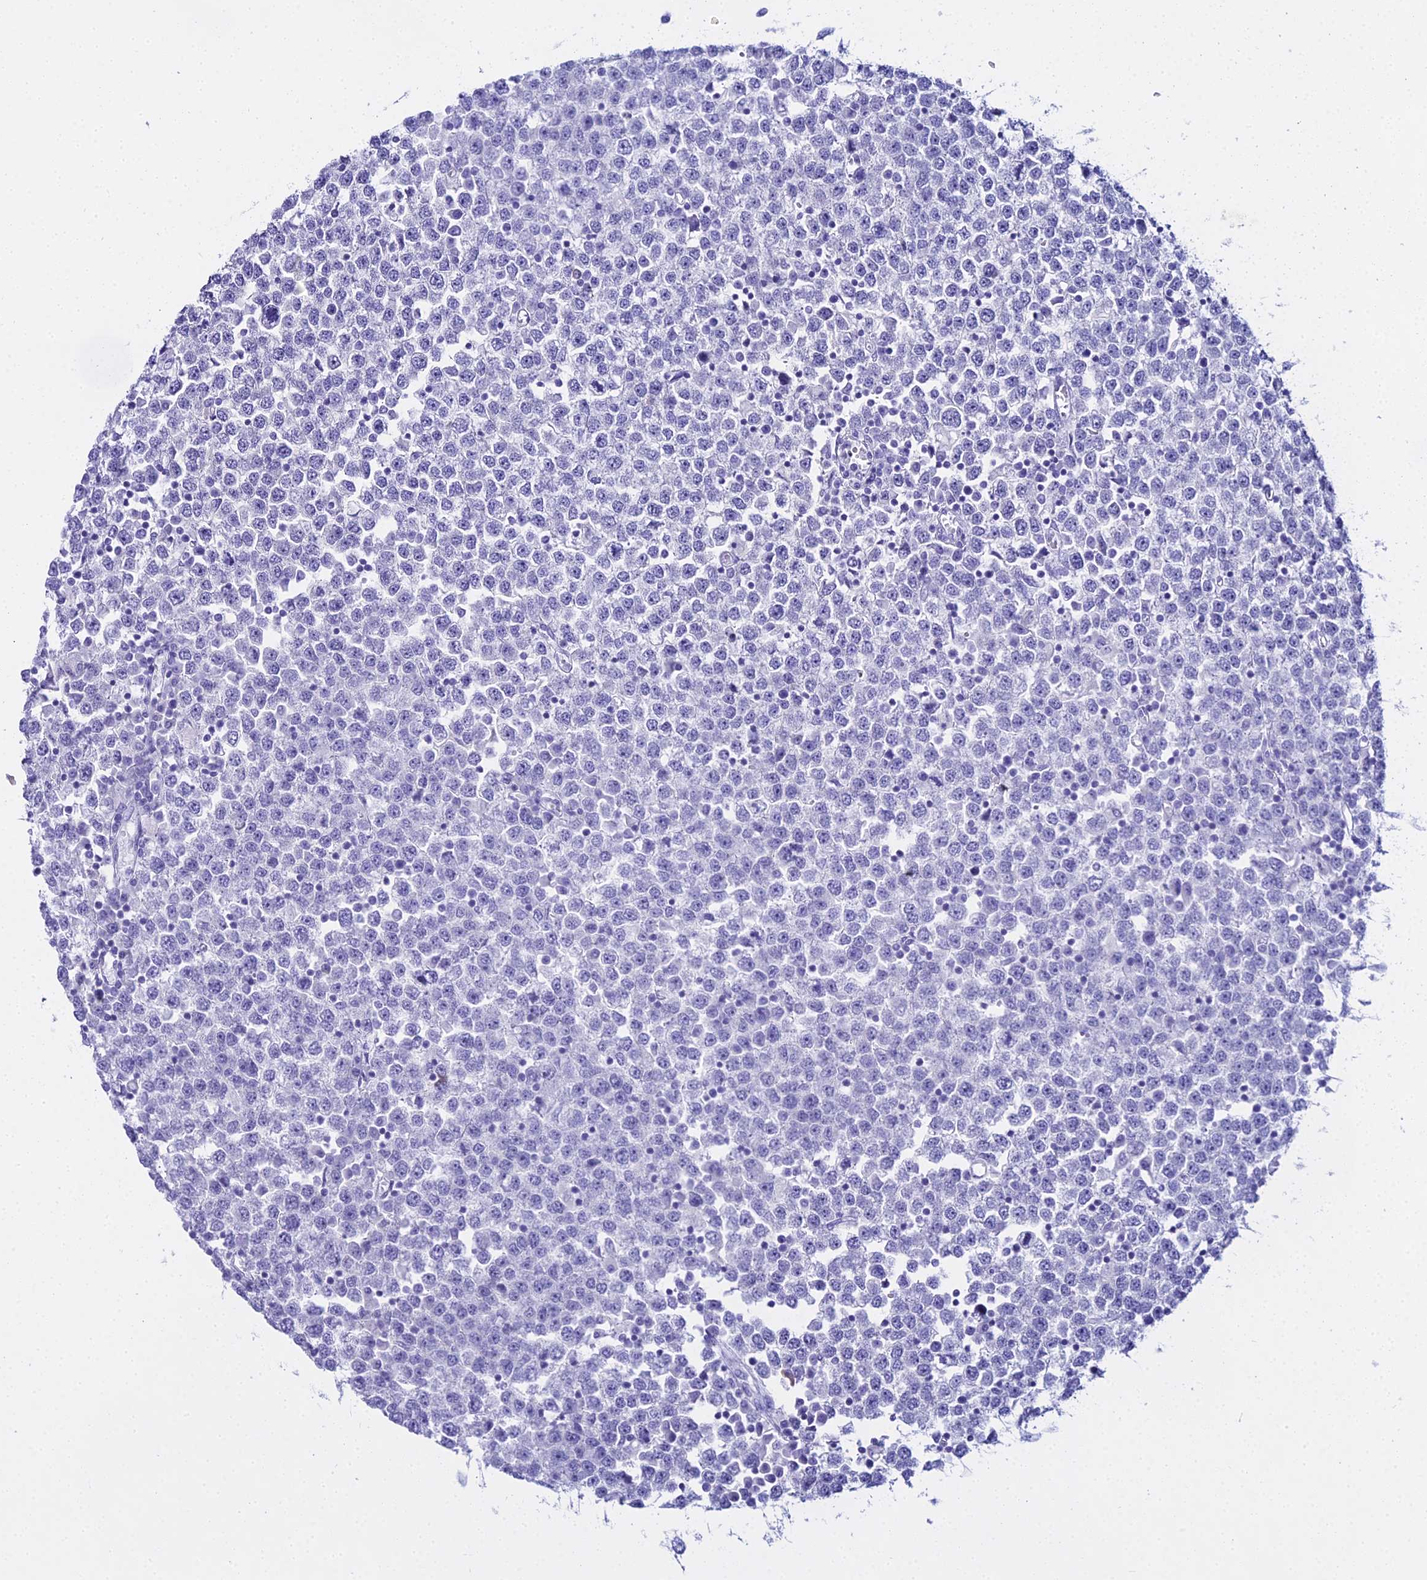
{"staining": {"intensity": "negative", "quantity": "none", "location": "none"}, "tissue": "testis cancer", "cell_type": "Tumor cells", "image_type": "cancer", "snomed": [{"axis": "morphology", "description": "Seminoma, NOS"}, {"axis": "topography", "description": "Testis"}], "caption": "DAB immunohistochemical staining of human testis cancer displays no significant expression in tumor cells.", "gene": "CGB2", "patient": {"sex": "male", "age": 65}}